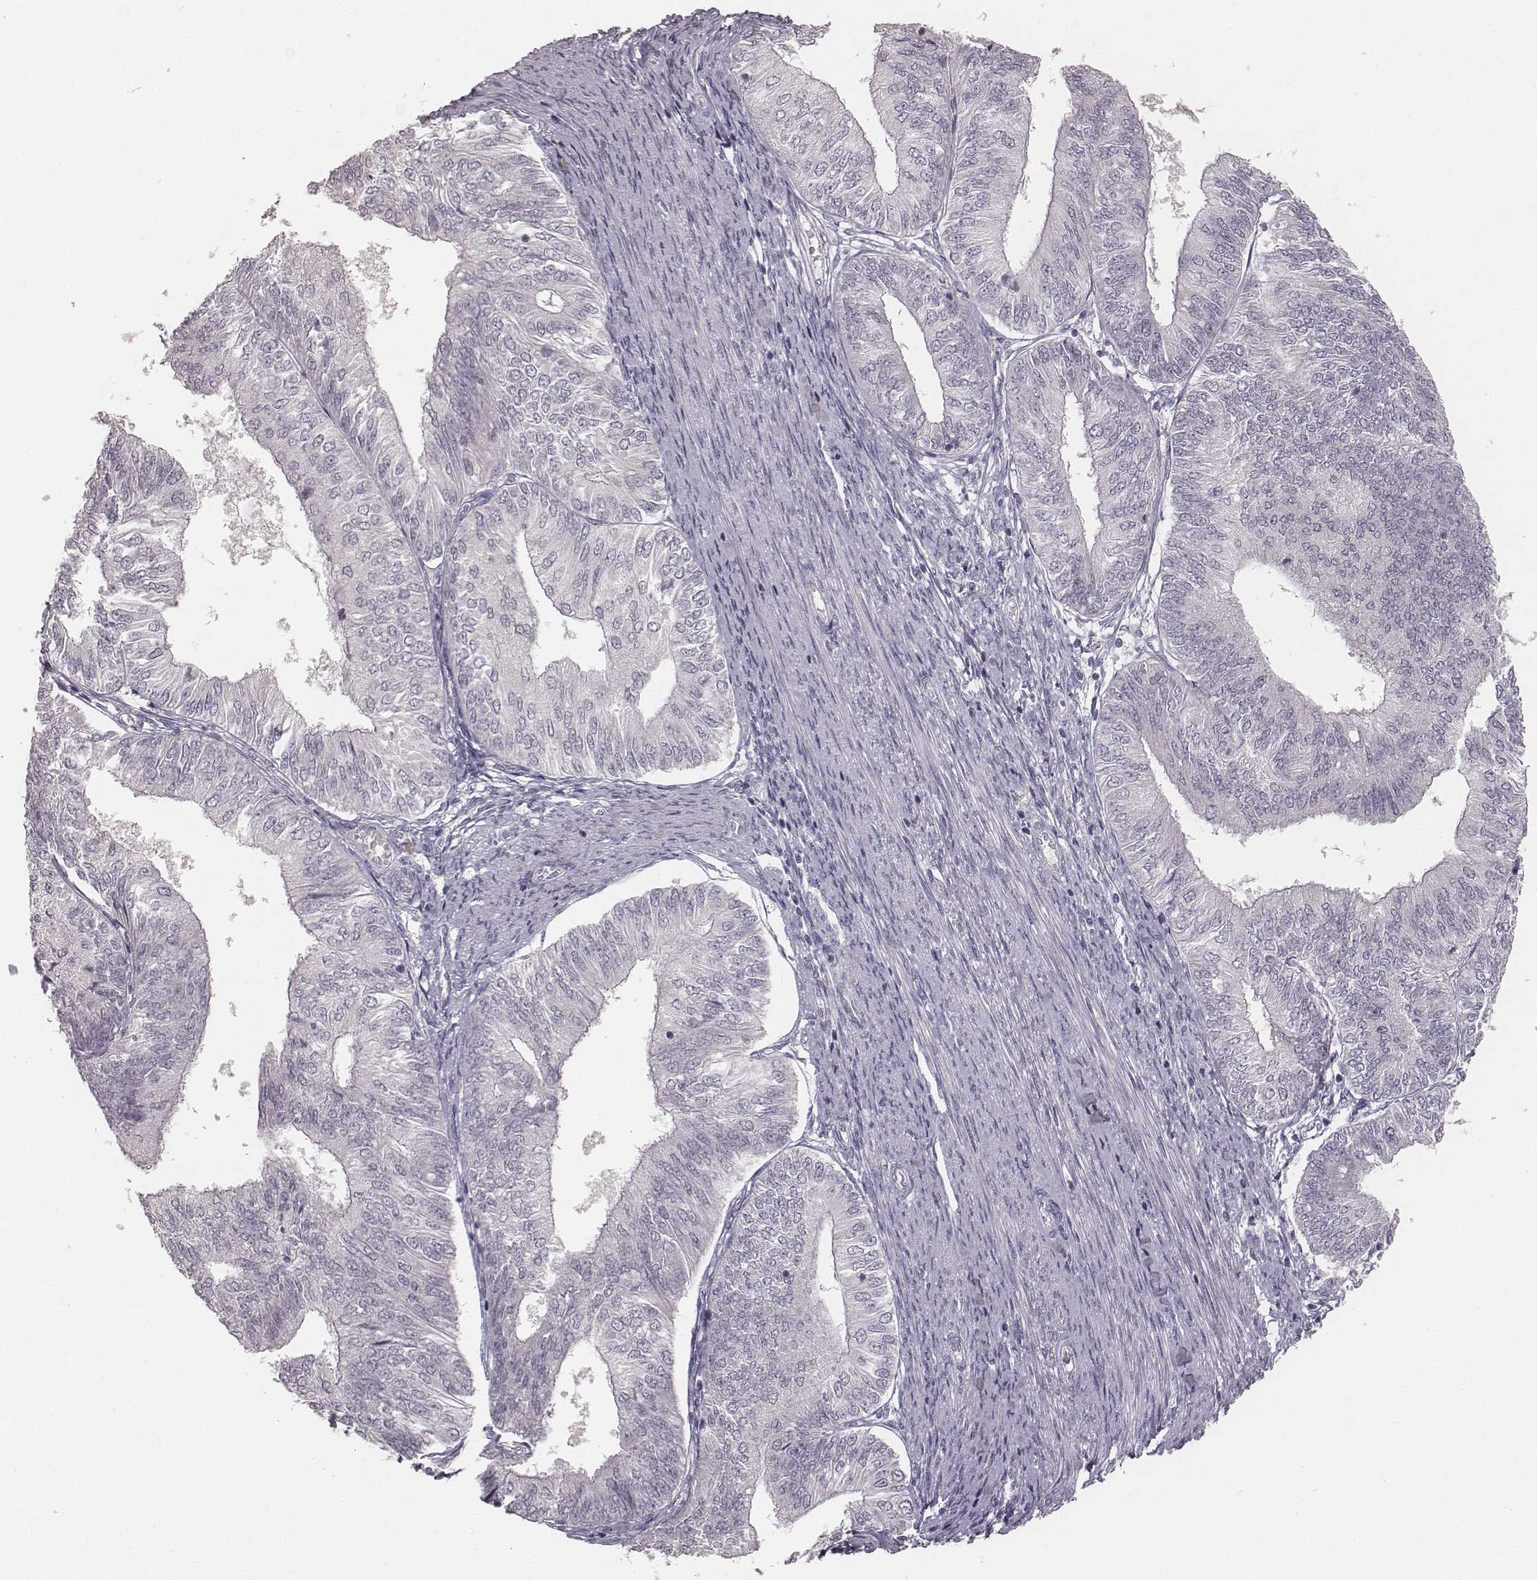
{"staining": {"intensity": "negative", "quantity": "none", "location": "none"}, "tissue": "endometrial cancer", "cell_type": "Tumor cells", "image_type": "cancer", "snomed": [{"axis": "morphology", "description": "Adenocarcinoma, NOS"}, {"axis": "topography", "description": "Endometrium"}], "caption": "DAB immunohistochemical staining of human endometrial cancer displays no significant staining in tumor cells. (DAB (3,3'-diaminobenzidine) immunohistochemistry (IHC), high magnification).", "gene": "LY6K", "patient": {"sex": "female", "age": 58}}